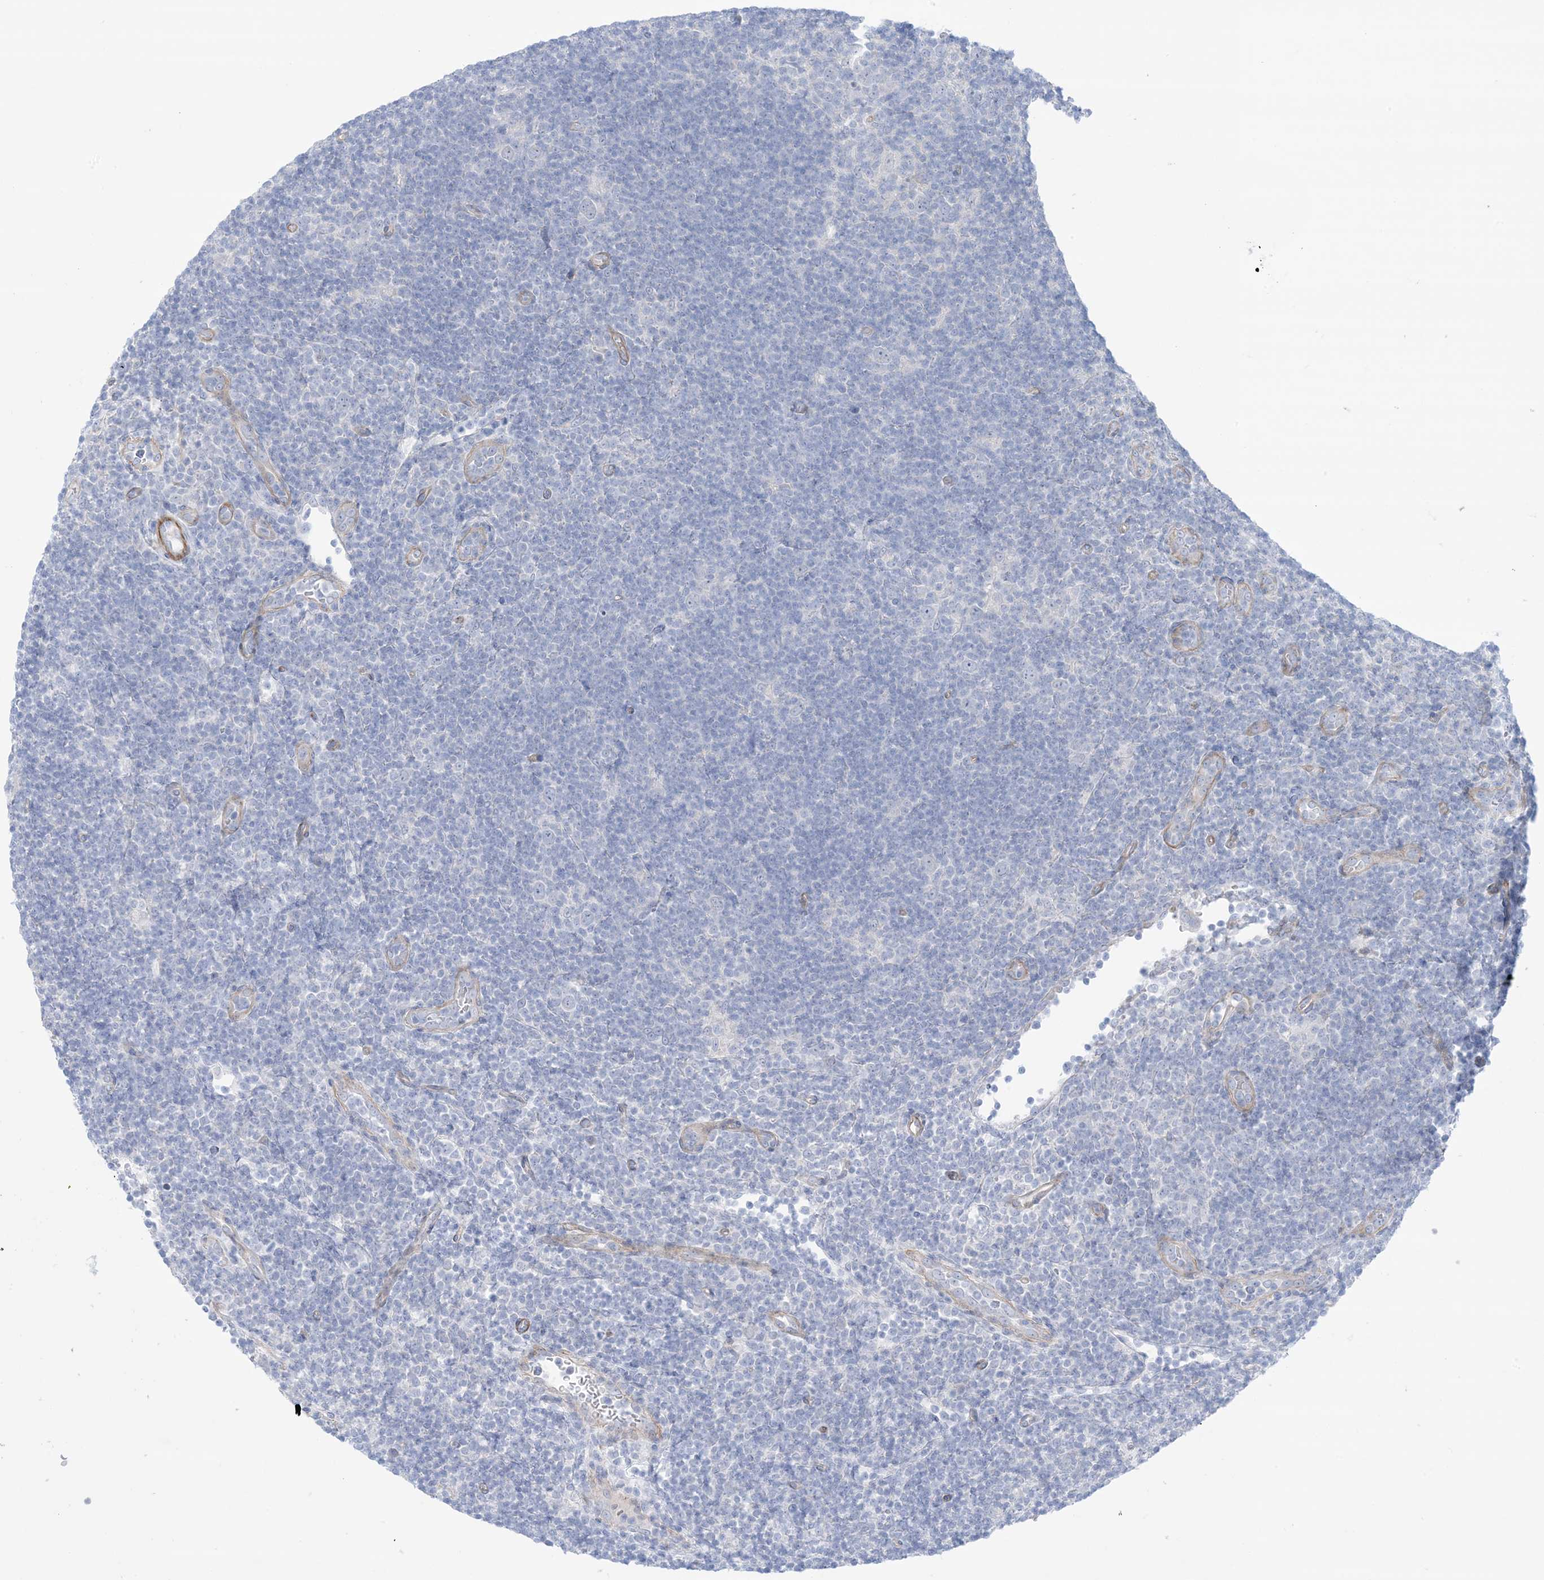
{"staining": {"intensity": "negative", "quantity": "none", "location": "none"}, "tissue": "lymphoma", "cell_type": "Tumor cells", "image_type": "cancer", "snomed": [{"axis": "morphology", "description": "Hodgkin's disease, NOS"}, {"axis": "topography", "description": "Lymph node"}], "caption": "Micrograph shows no significant protein staining in tumor cells of Hodgkin's disease. The staining was performed using DAB to visualize the protein expression in brown, while the nuclei were stained in blue with hematoxylin (Magnification: 20x).", "gene": "ATP11C", "patient": {"sex": "female", "age": 57}}